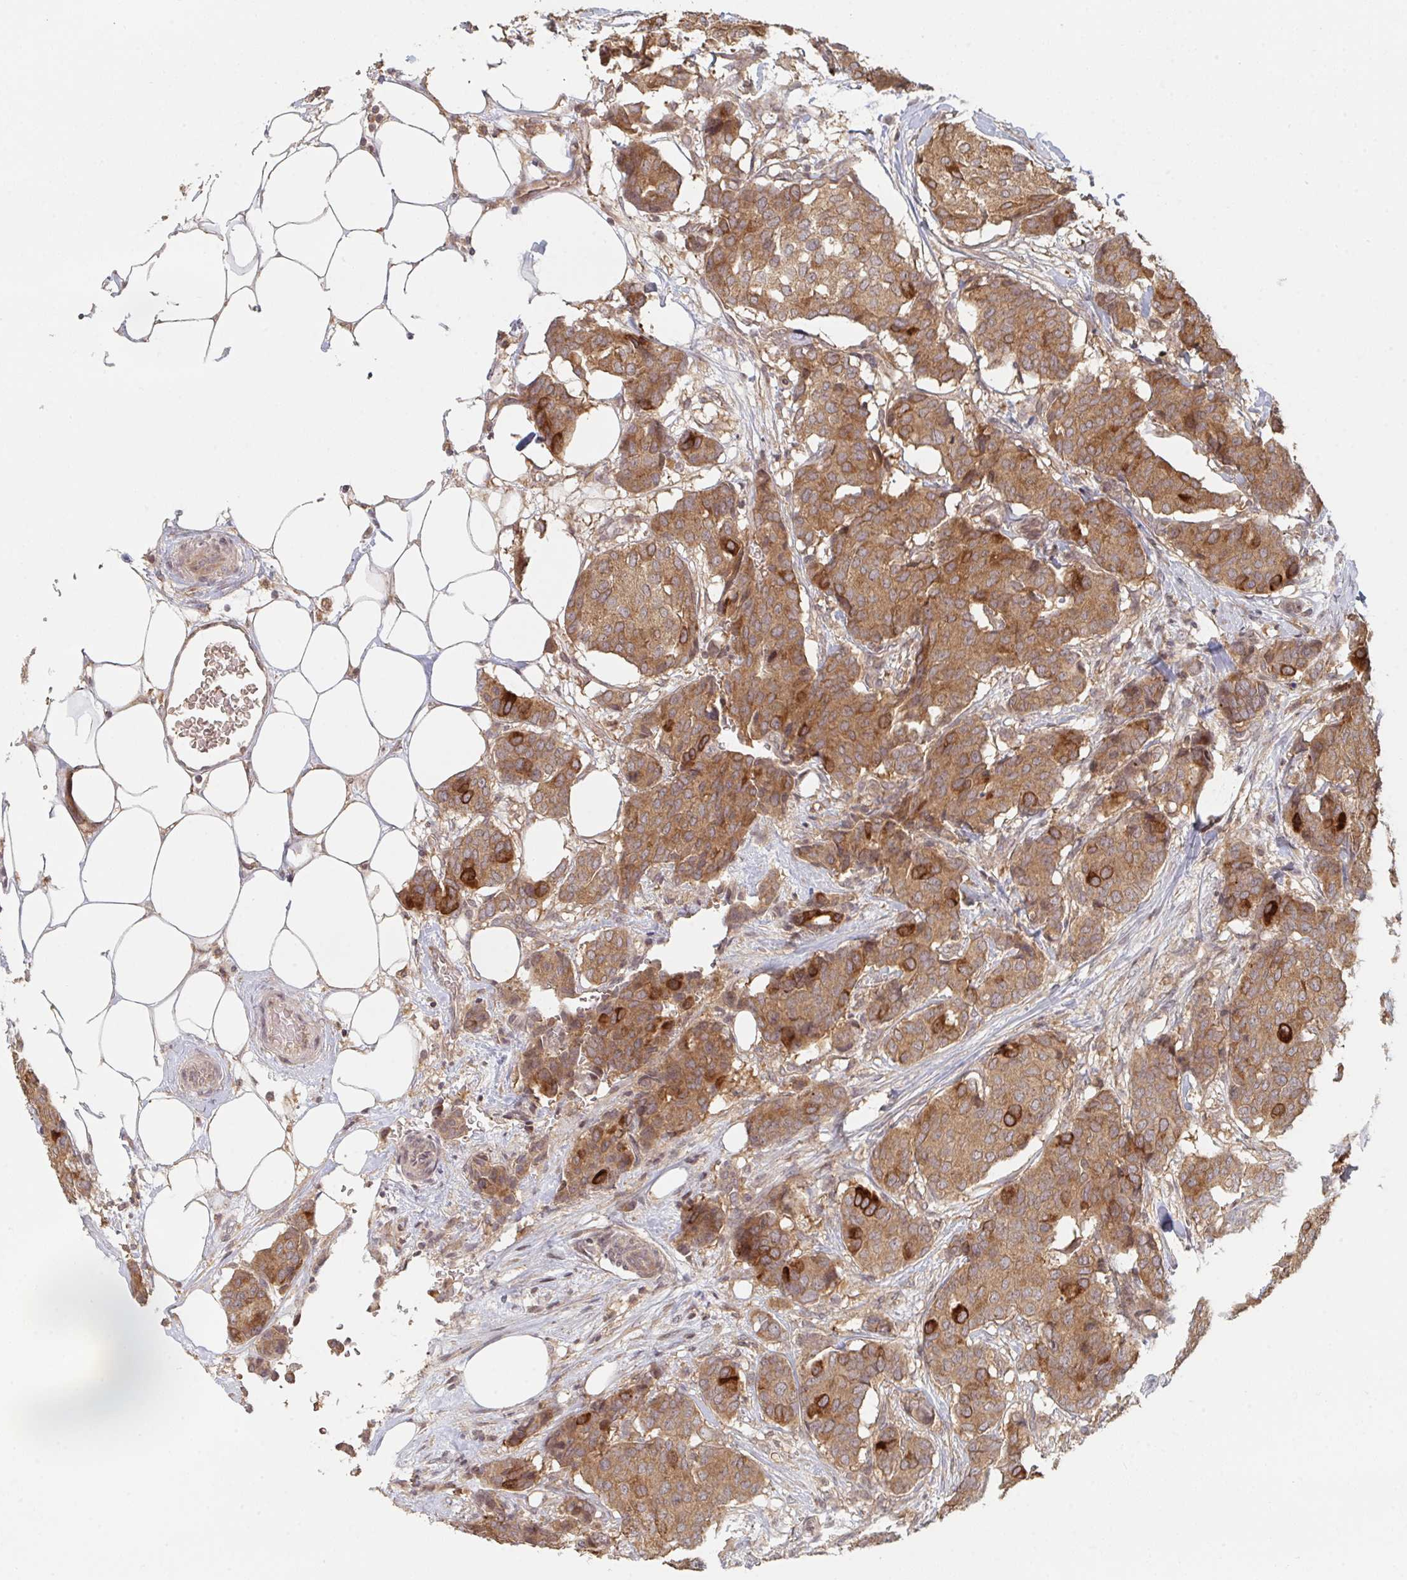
{"staining": {"intensity": "moderate", "quantity": ">75%", "location": "cytoplasmic/membranous"}, "tissue": "breast cancer", "cell_type": "Tumor cells", "image_type": "cancer", "snomed": [{"axis": "morphology", "description": "Duct carcinoma"}, {"axis": "topography", "description": "Breast"}], "caption": "Tumor cells reveal medium levels of moderate cytoplasmic/membranous expression in about >75% of cells in human breast invasive ductal carcinoma. Using DAB (brown) and hematoxylin (blue) stains, captured at high magnification using brightfield microscopy.", "gene": "DCST1", "patient": {"sex": "female", "age": 75}}